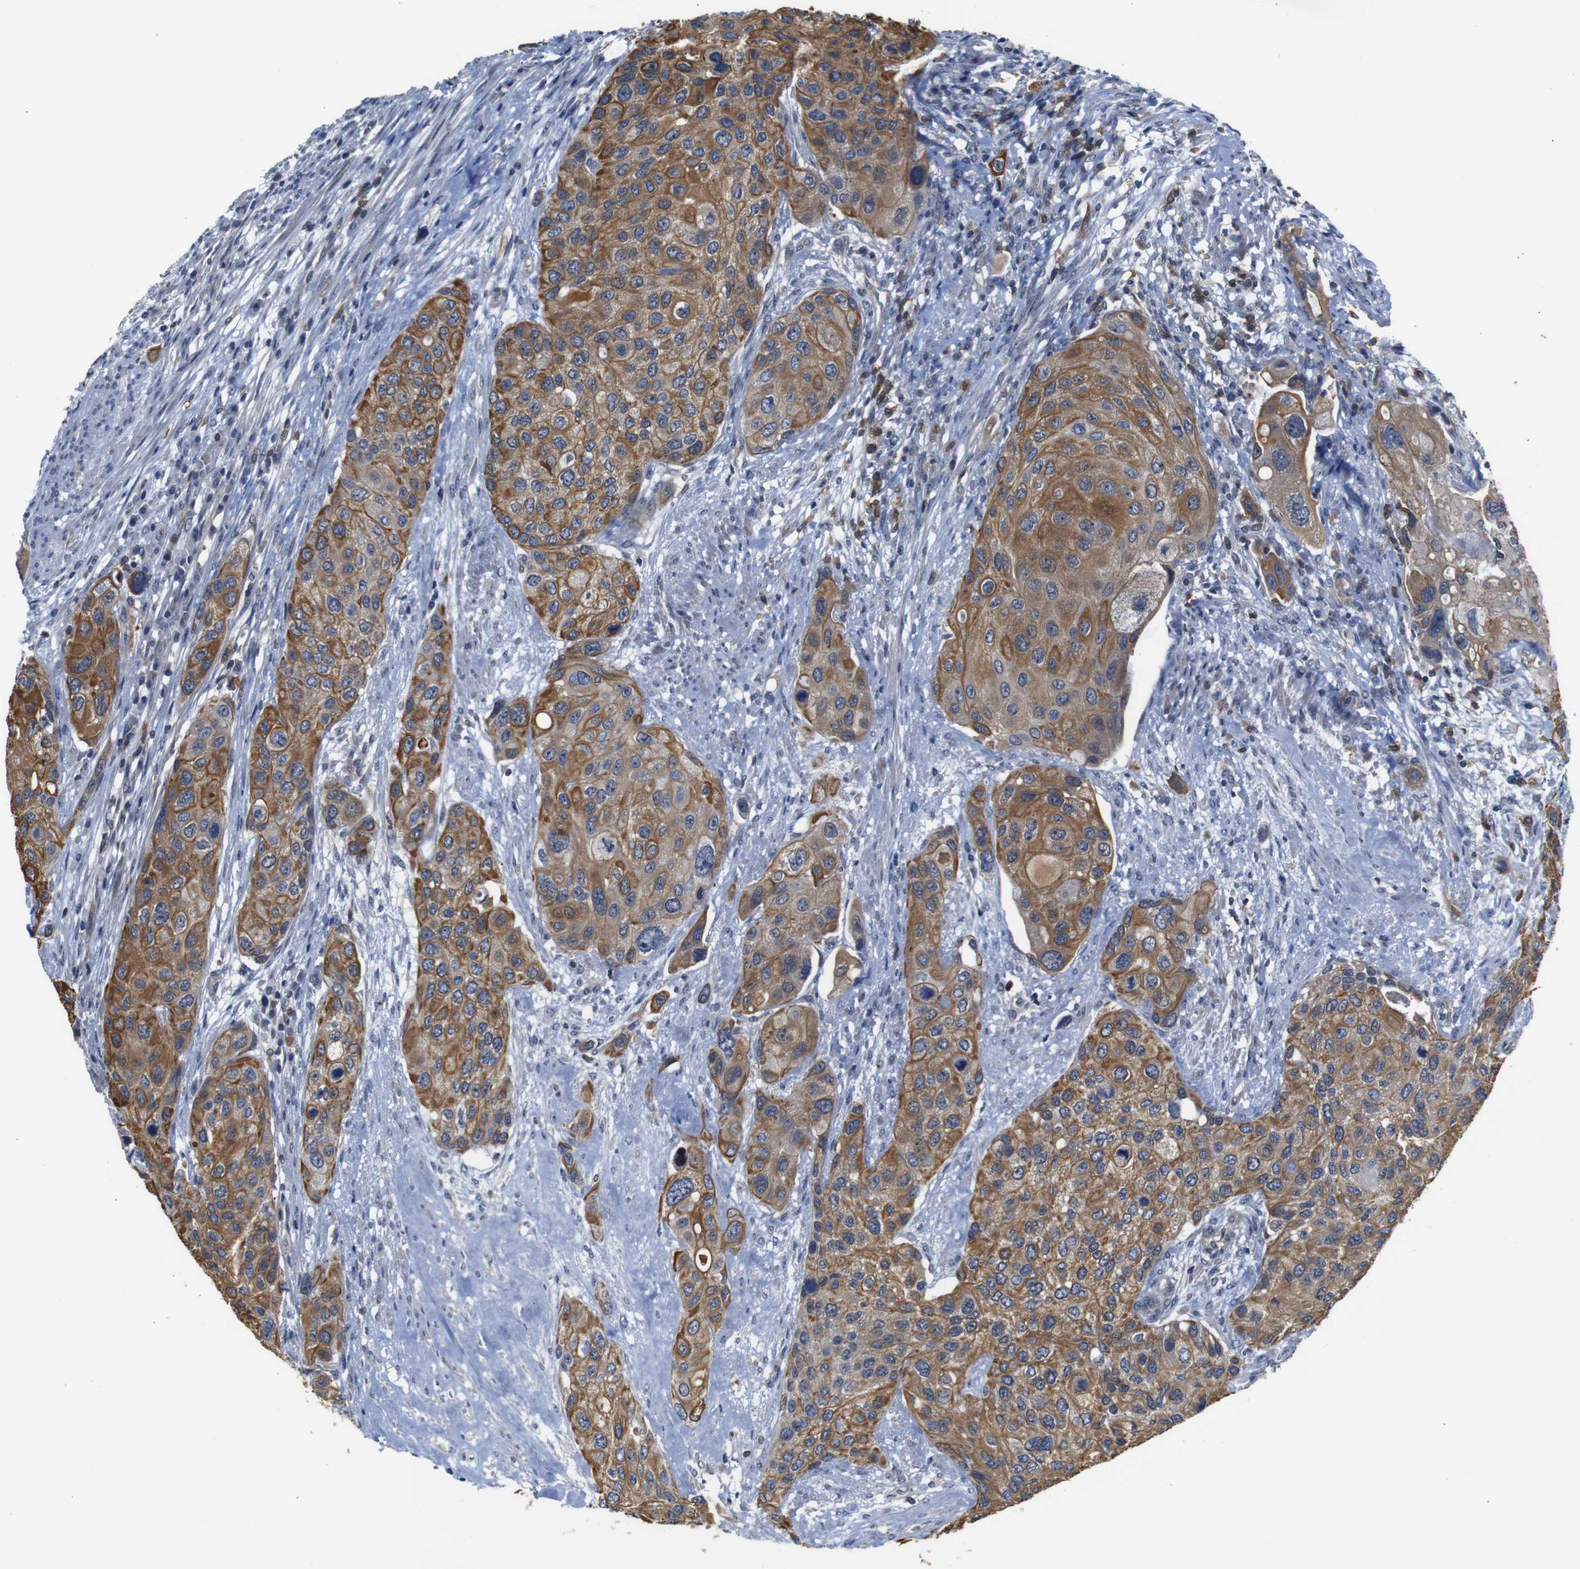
{"staining": {"intensity": "moderate", "quantity": ">75%", "location": "cytoplasmic/membranous"}, "tissue": "urothelial cancer", "cell_type": "Tumor cells", "image_type": "cancer", "snomed": [{"axis": "morphology", "description": "Urothelial carcinoma, High grade"}, {"axis": "topography", "description": "Urinary bladder"}], "caption": "Immunohistochemical staining of urothelial cancer exhibits medium levels of moderate cytoplasmic/membranous protein expression in approximately >75% of tumor cells. (Brightfield microscopy of DAB IHC at high magnification).", "gene": "BRWD3", "patient": {"sex": "female", "age": 56}}